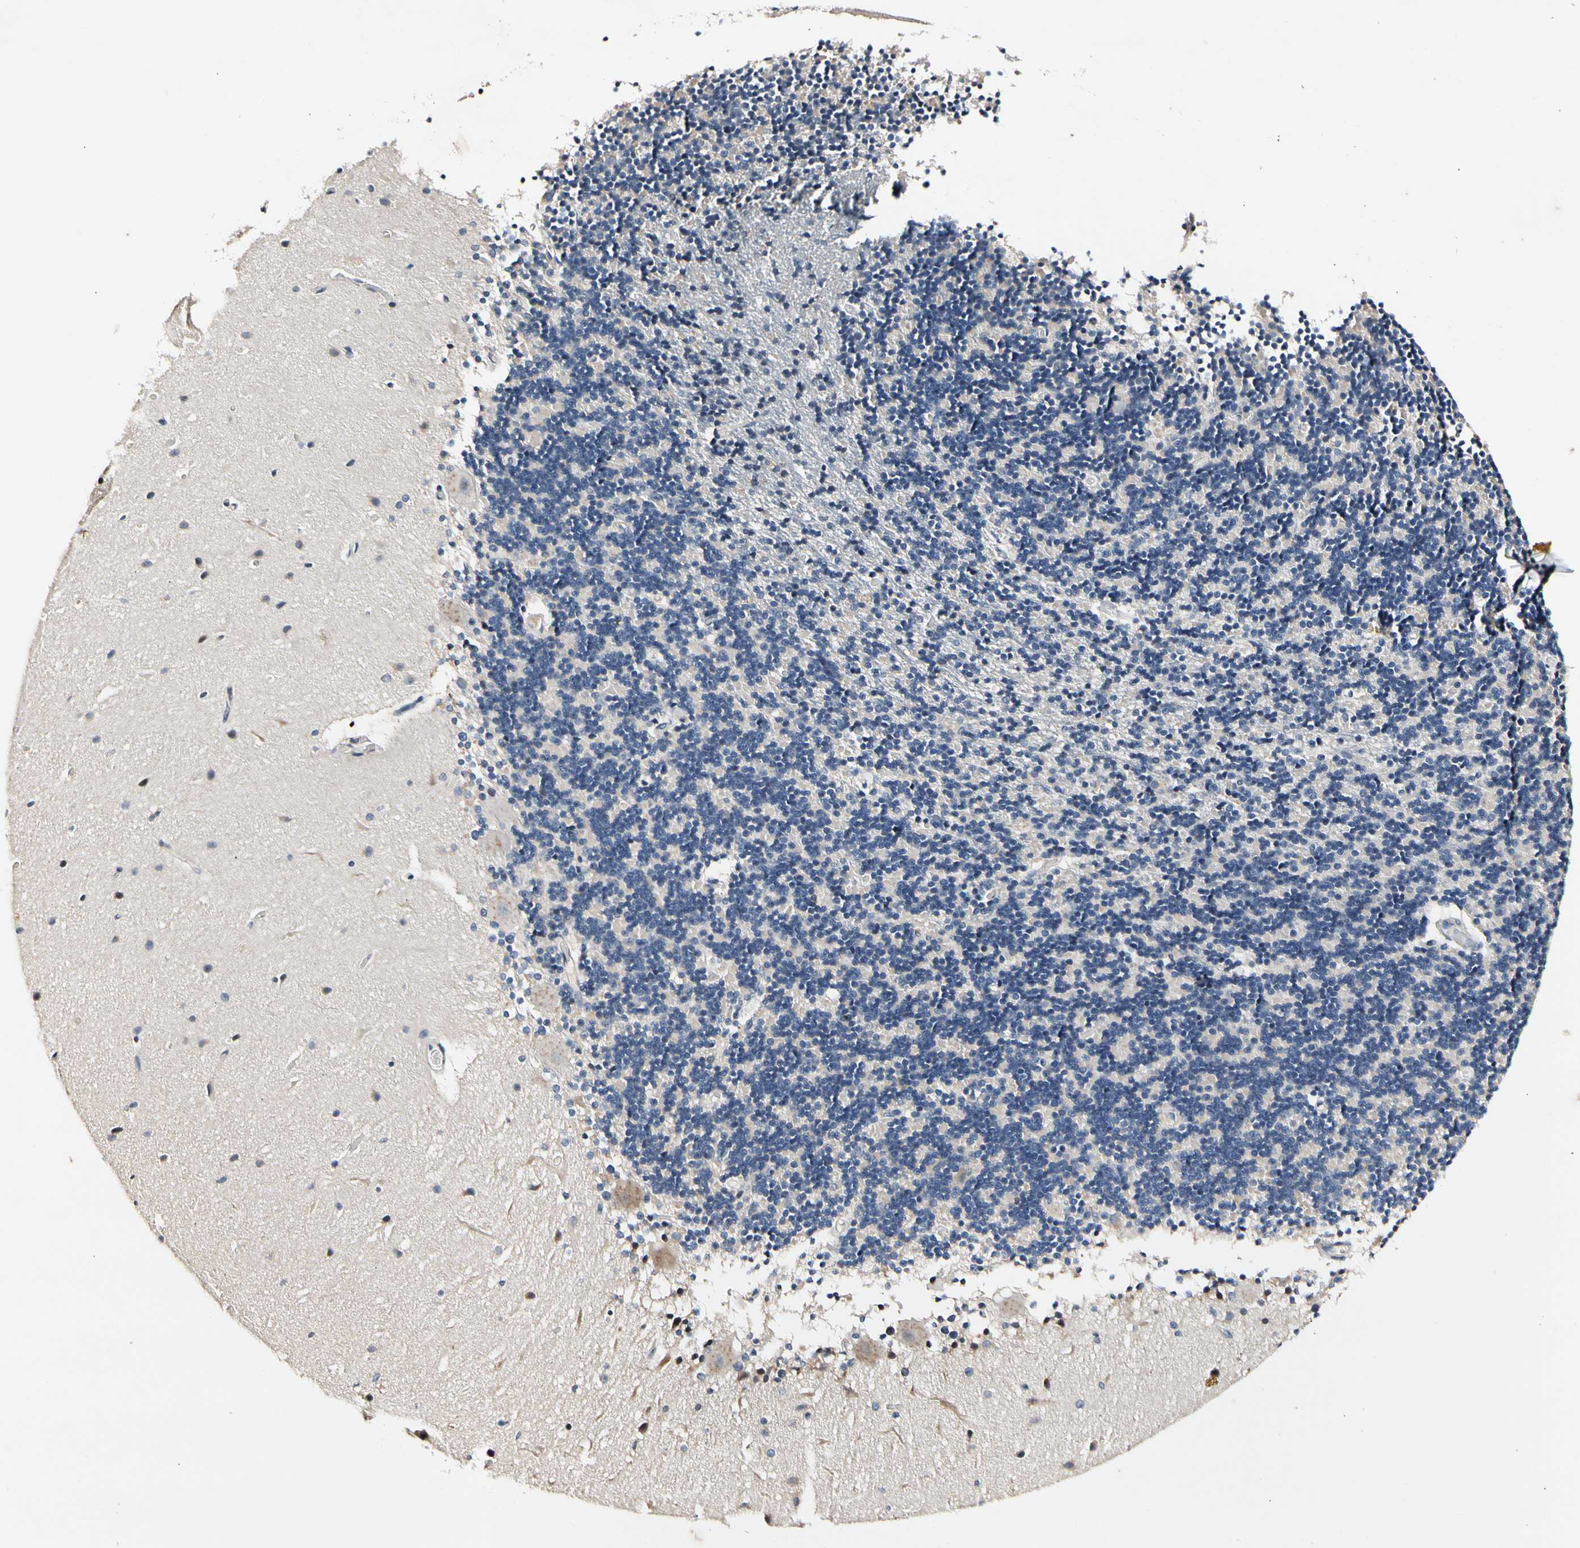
{"staining": {"intensity": "negative", "quantity": "none", "location": "none"}, "tissue": "cerebellum", "cell_type": "Cells in granular layer", "image_type": "normal", "snomed": [{"axis": "morphology", "description": "Normal tissue, NOS"}, {"axis": "topography", "description": "Cerebellum"}], "caption": "Immunohistochemical staining of unremarkable cerebellum reveals no significant expression in cells in granular layer. Nuclei are stained in blue.", "gene": "SOX30", "patient": {"sex": "female", "age": 54}}